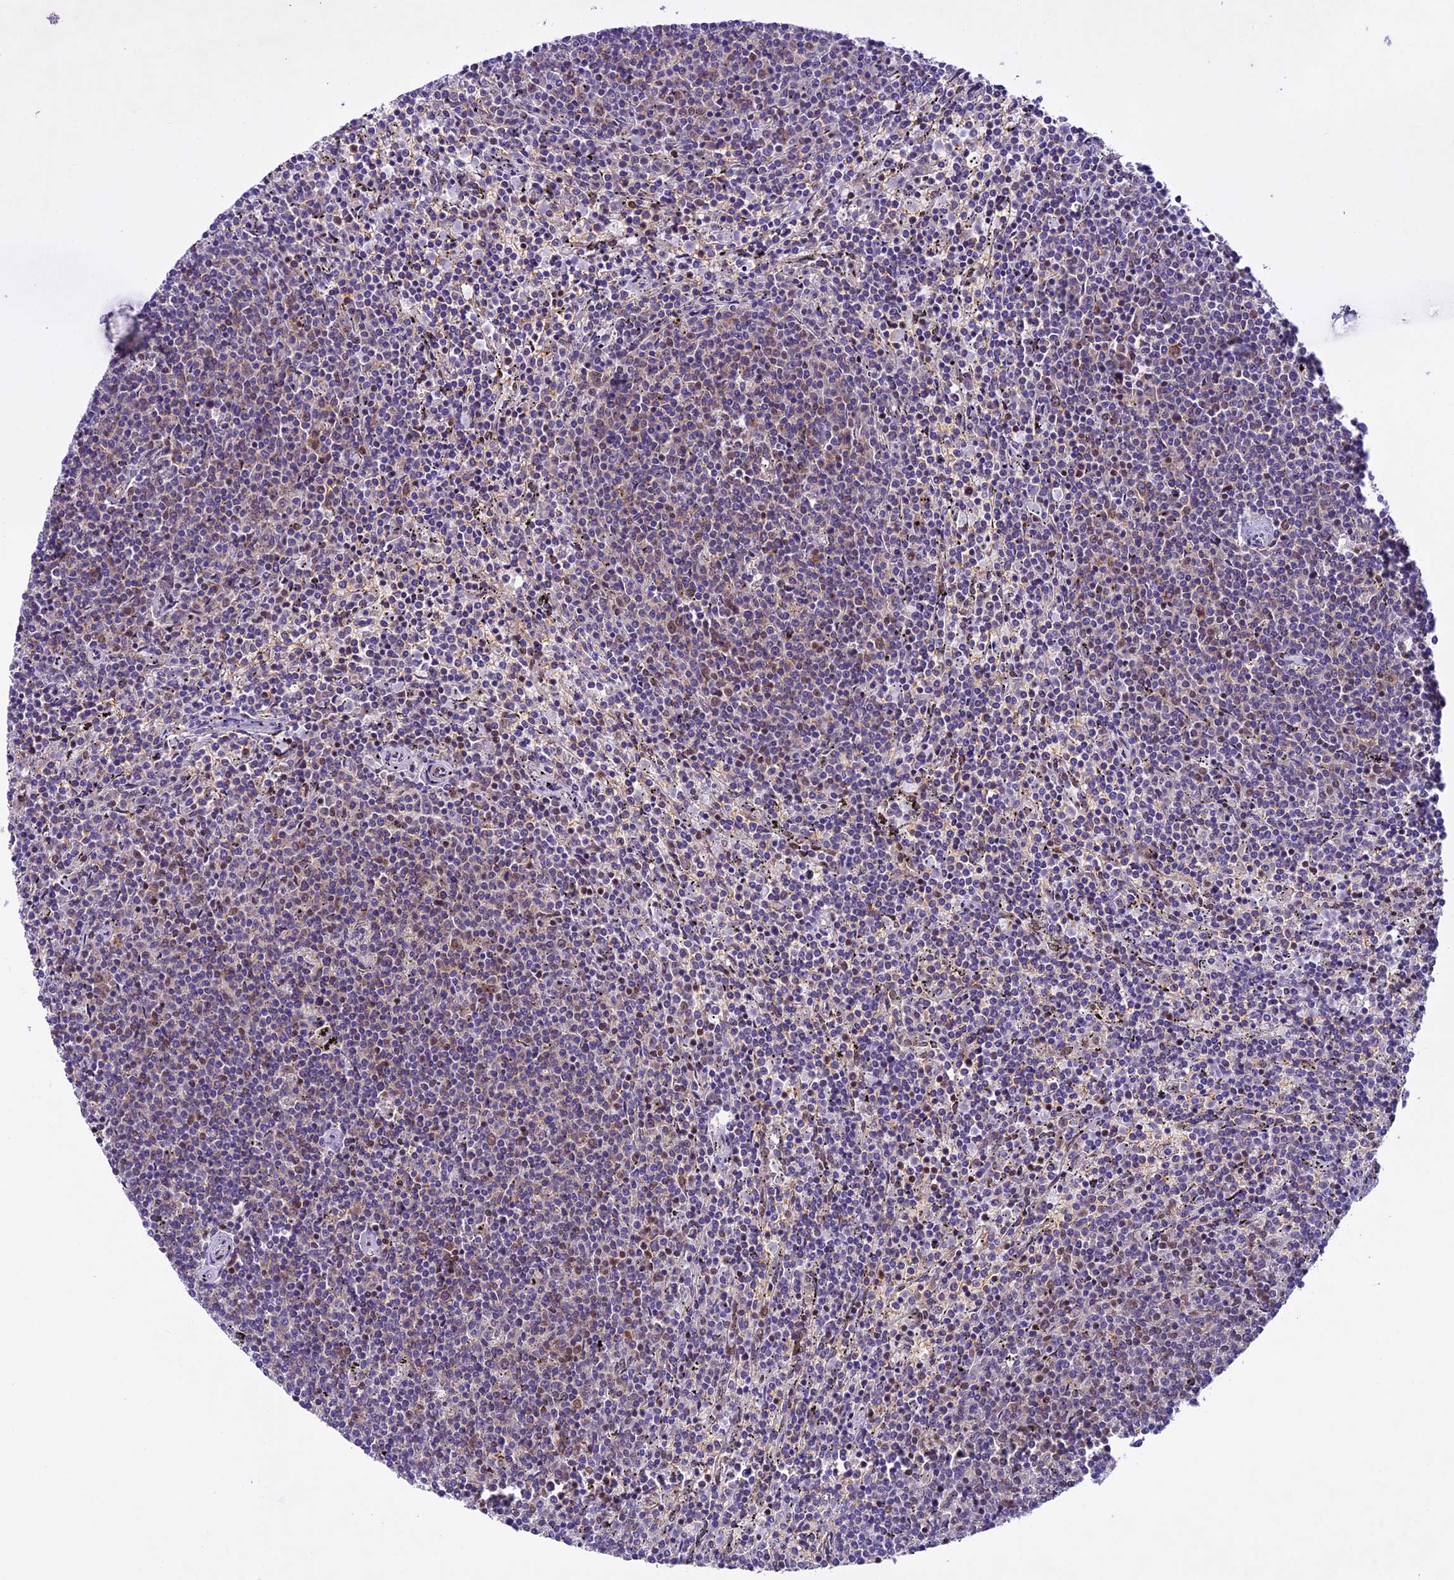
{"staining": {"intensity": "negative", "quantity": "none", "location": "none"}, "tissue": "lymphoma", "cell_type": "Tumor cells", "image_type": "cancer", "snomed": [{"axis": "morphology", "description": "Malignant lymphoma, non-Hodgkin's type, Low grade"}, {"axis": "topography", "description": "Spleen"}], "caption": "DAB (3,3'-diaminobenzidine) immunohistochemical staining of human lymphoma displays no significant staining in tumor cells.", "gene": "SHKBP1", "patient": {"sex": "female", "age": 50}}